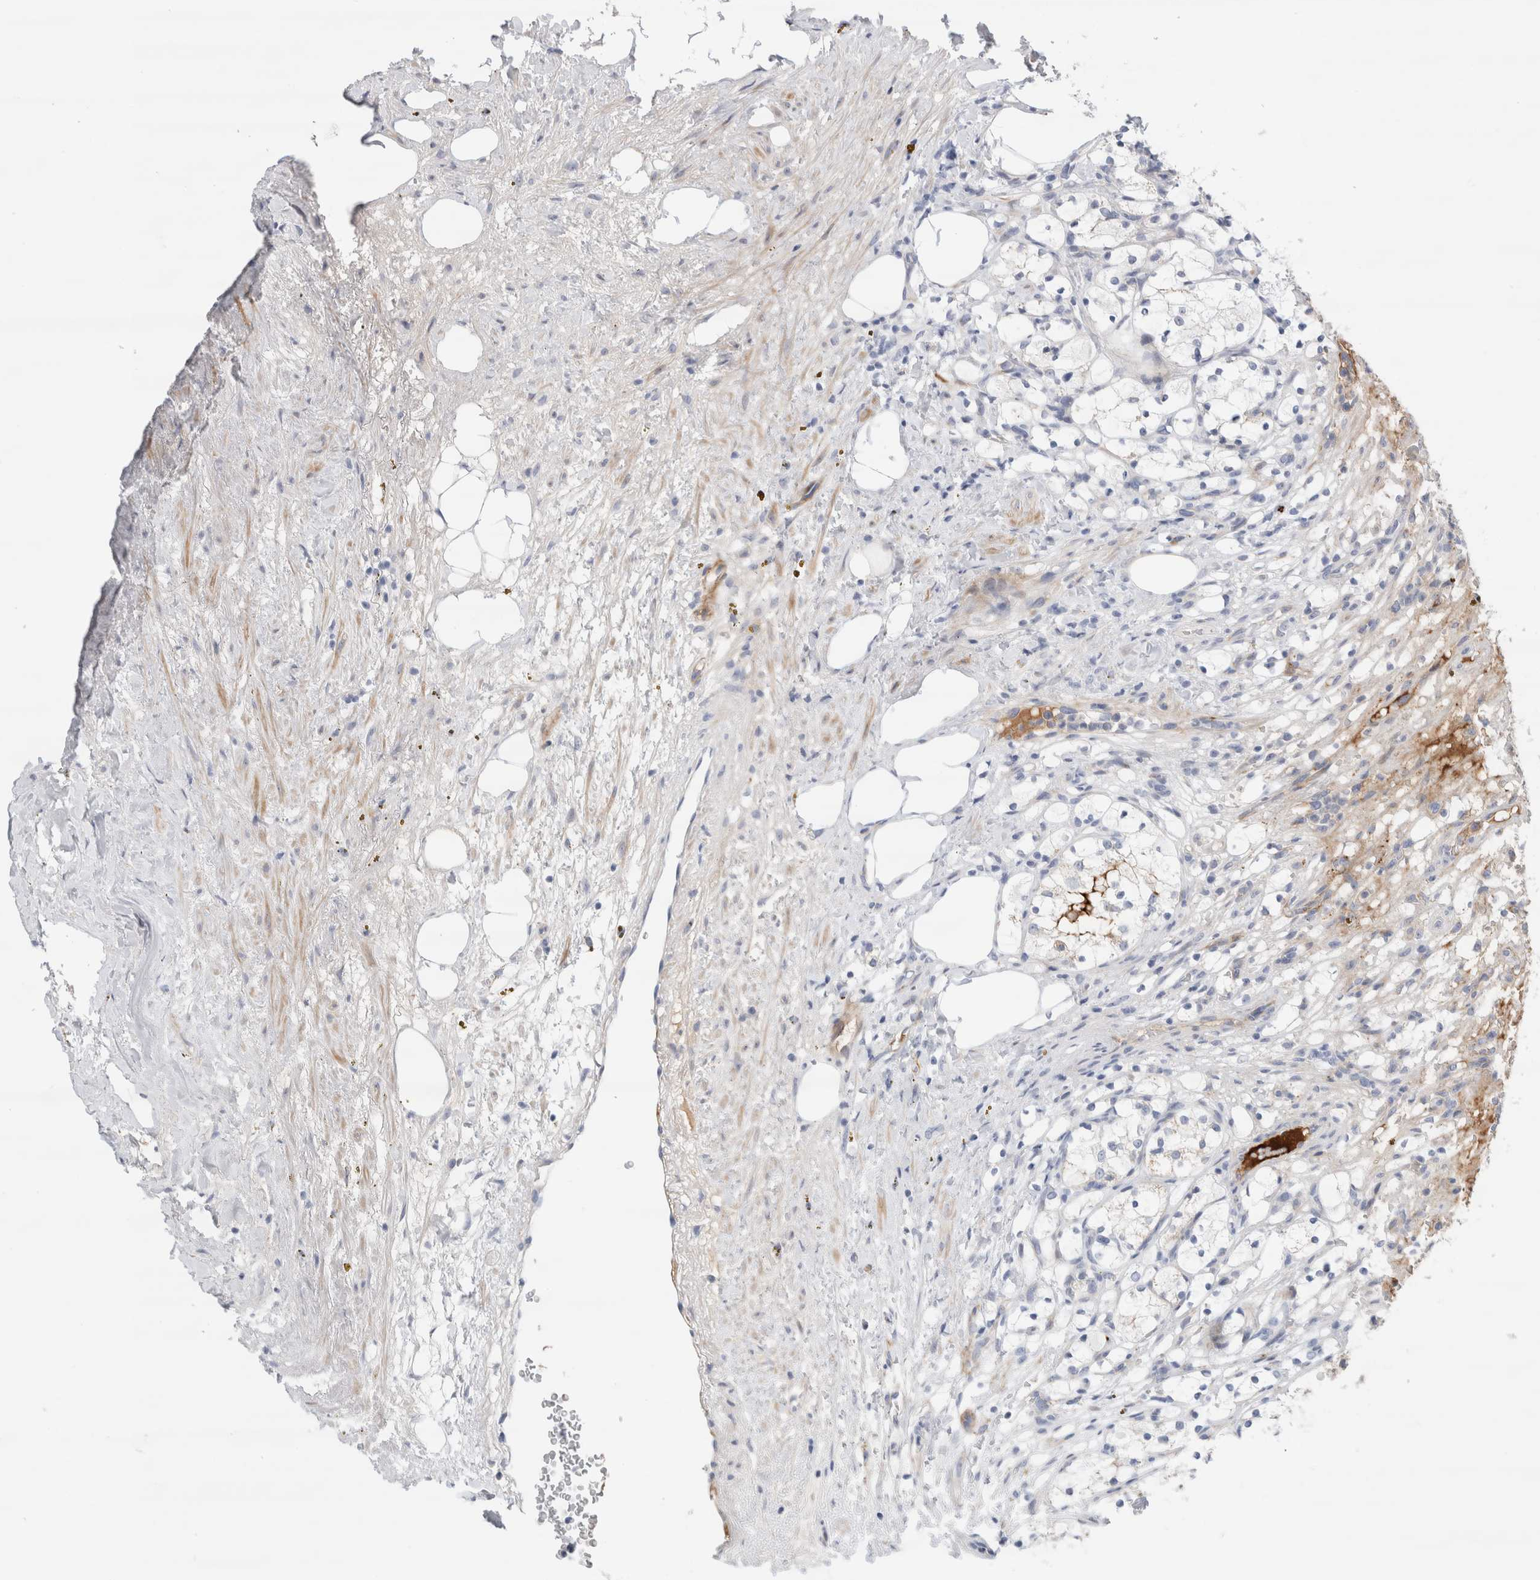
{"staining": {"intensity": "negative", "quantity": "none", "location": "none"}, "tissue": "renal cancer", "cell_type": "Tumor cells", "image_type": "cancer", "snomed": [{"axis": "morphology", "description": "Adenocarcinoma, NOS"}, {"axis": "topography", "description": "Kidney"}], "caption": "An image of human renal cancer is negative for staining in tumor cells. (IHC, brightfield microscopy, high magnification).", "gene": "ECHDC2", "patient": {"sex": "female", "age": 69}}